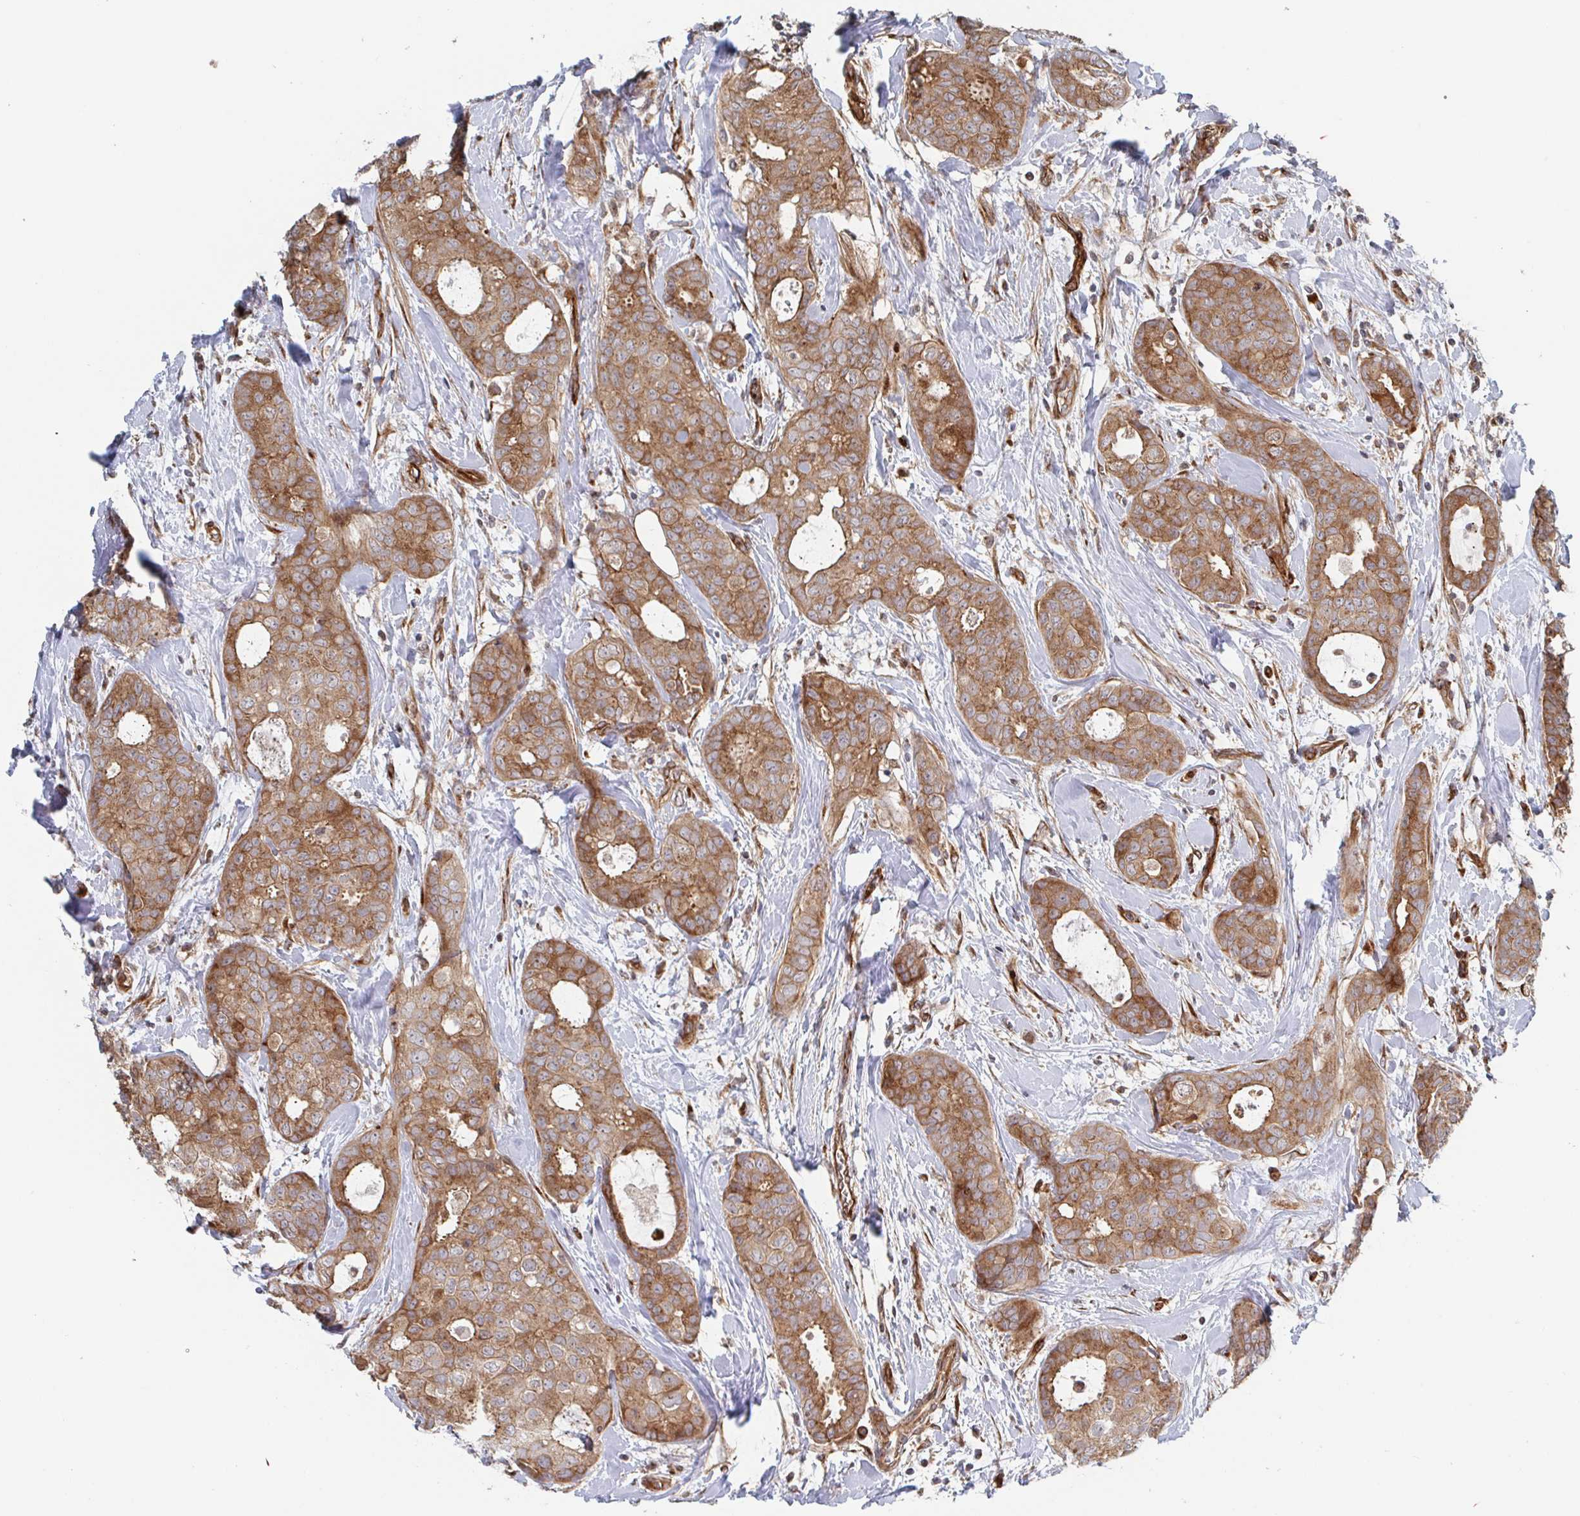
{"staining": {"intensity": "moderate", "quantity": ">75%", "location": "cytoplasmic/membranous"}, "tissue": "breast cancer", "cell_type": "Tumor cells", "image_type": "cancer", "snomed": [{"axis": "morphology", "description": "Duct carcinoma"}, {"axis": "topography", "description": "Breast"}], "caption": "A medium amount of moderate cytoplasmic/membranous positivity is identified in approximately >75% of tumor cells in breast cancer tissue.", "gene": "DVL3", "patient": {"sex": "female", "age": 45}}